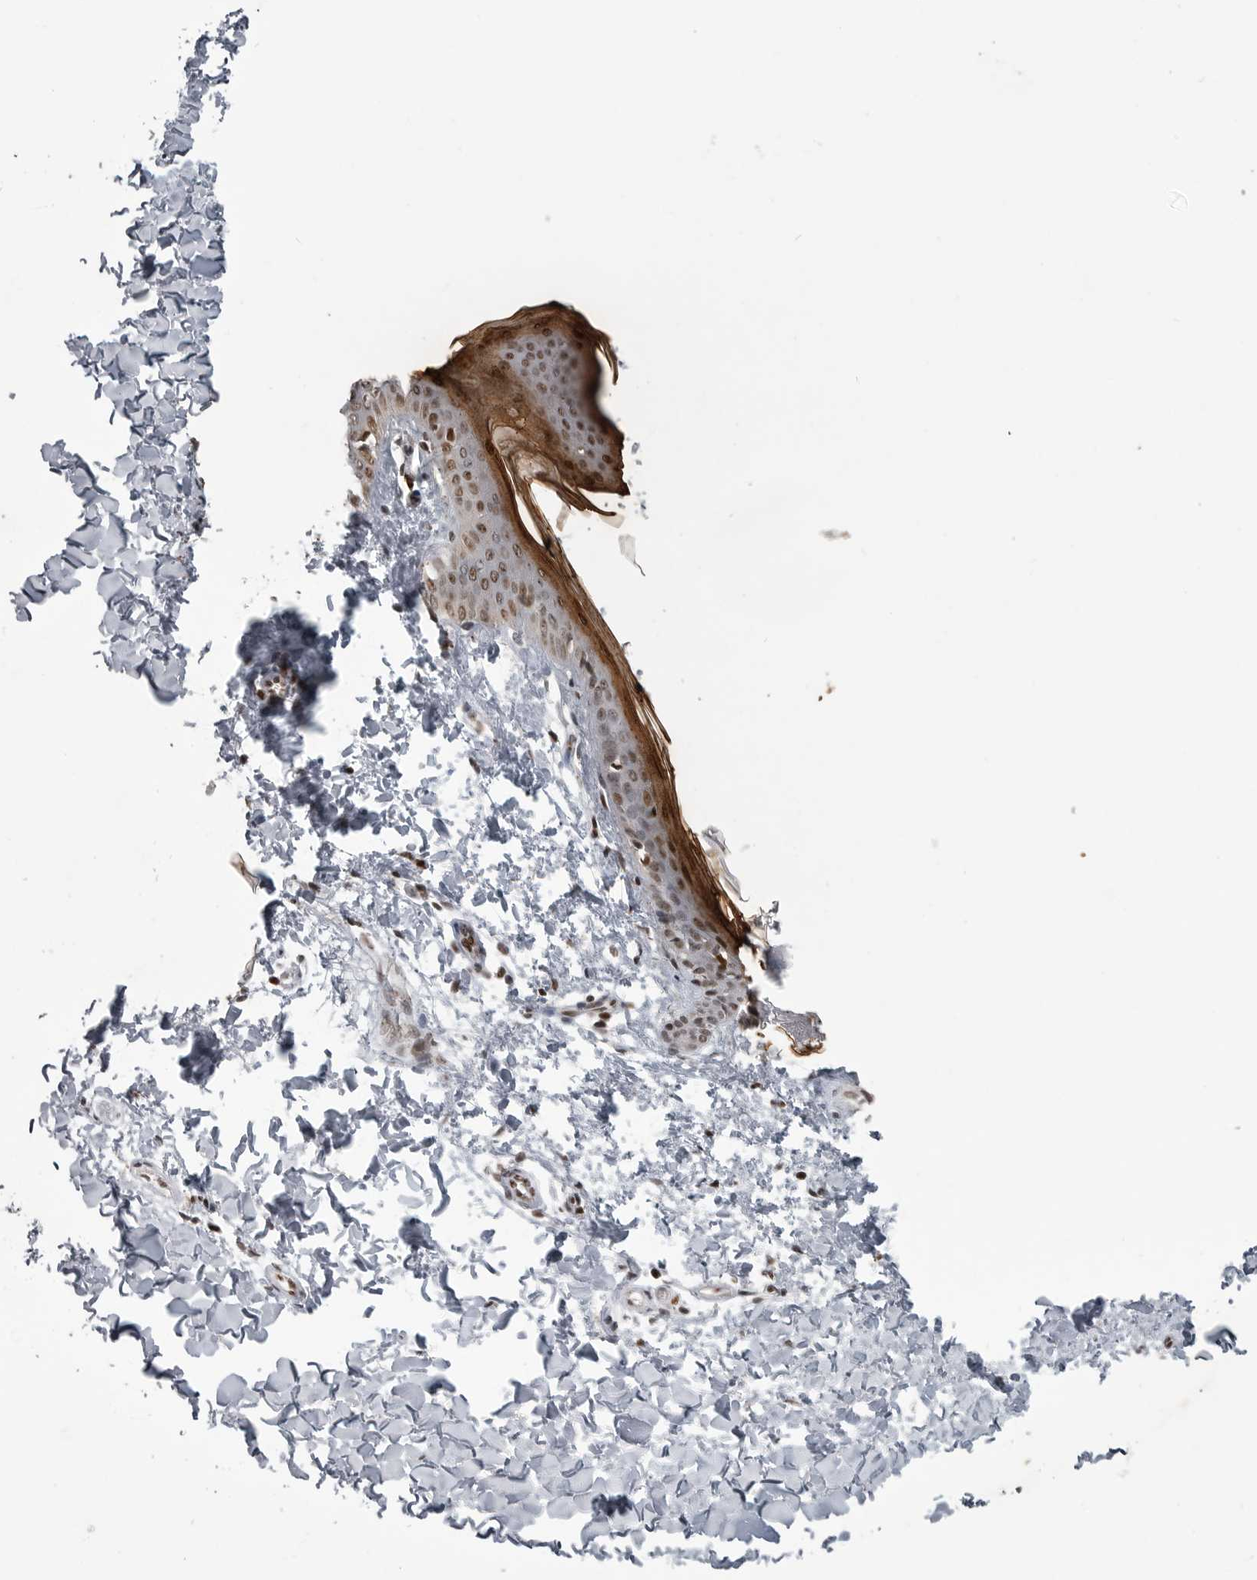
{"staining": {"intensity": "strong", "quantity": ">75%", "location": "nuclear"}, "tissue": "skin", "cell_type": "Fibroblasts", "image_type": "normal", "snomed": [{"axis": "morphology", "description": "Normal tissue, NOS"}, {"axis": "topography", "description": "Skin"}], "caption": "Skin stained for a protein displays strong nuclear positivity in fibroblasts. Nuclei are stained in blue.", "gene": "YAF2", "patient": {"sex": "female", "age": 17}}